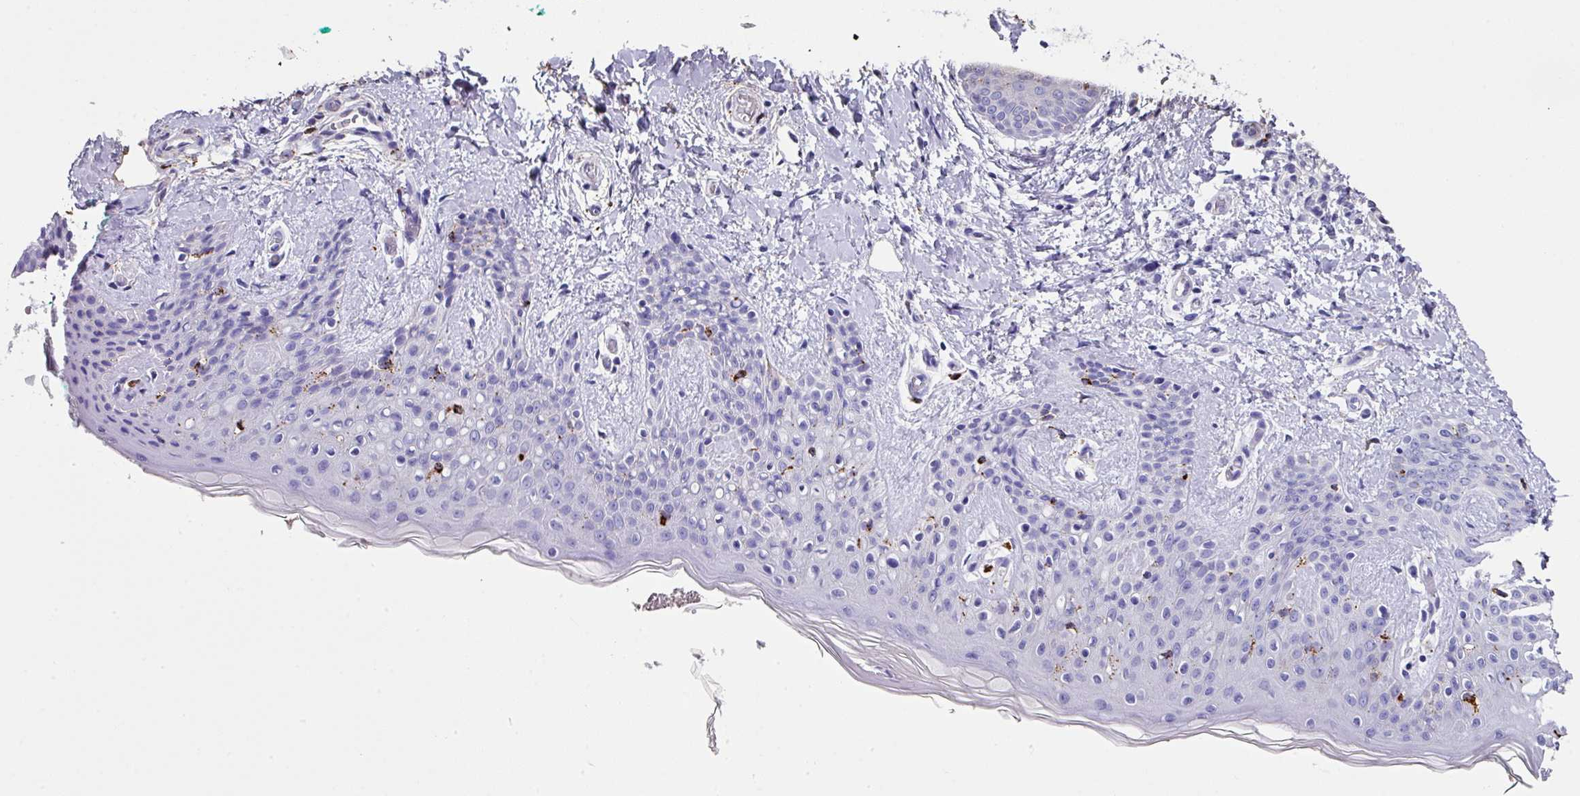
{"staining": {"intensity": "negative", "quantity": "none", "location": "none"}, "tissue": "skin", "cell_type": "Fibroblasts", "image_type": "normal", "snomed": [{"axis": "morphology", "description": "Normal tissue, NOS"}, {"axis": "topography", "description": "Skin"}], "caption": "Fibroblasts show no significant expression in unremarkable skin. Brightfield microscopy of immunohistochemistry stained with DAB (3,3'-diaminobenzidine) (brown) and hematoxylin (blue), captured at high magnification.", "gene": "CPVL", "patient": {"sex": "male", "age": 16}}